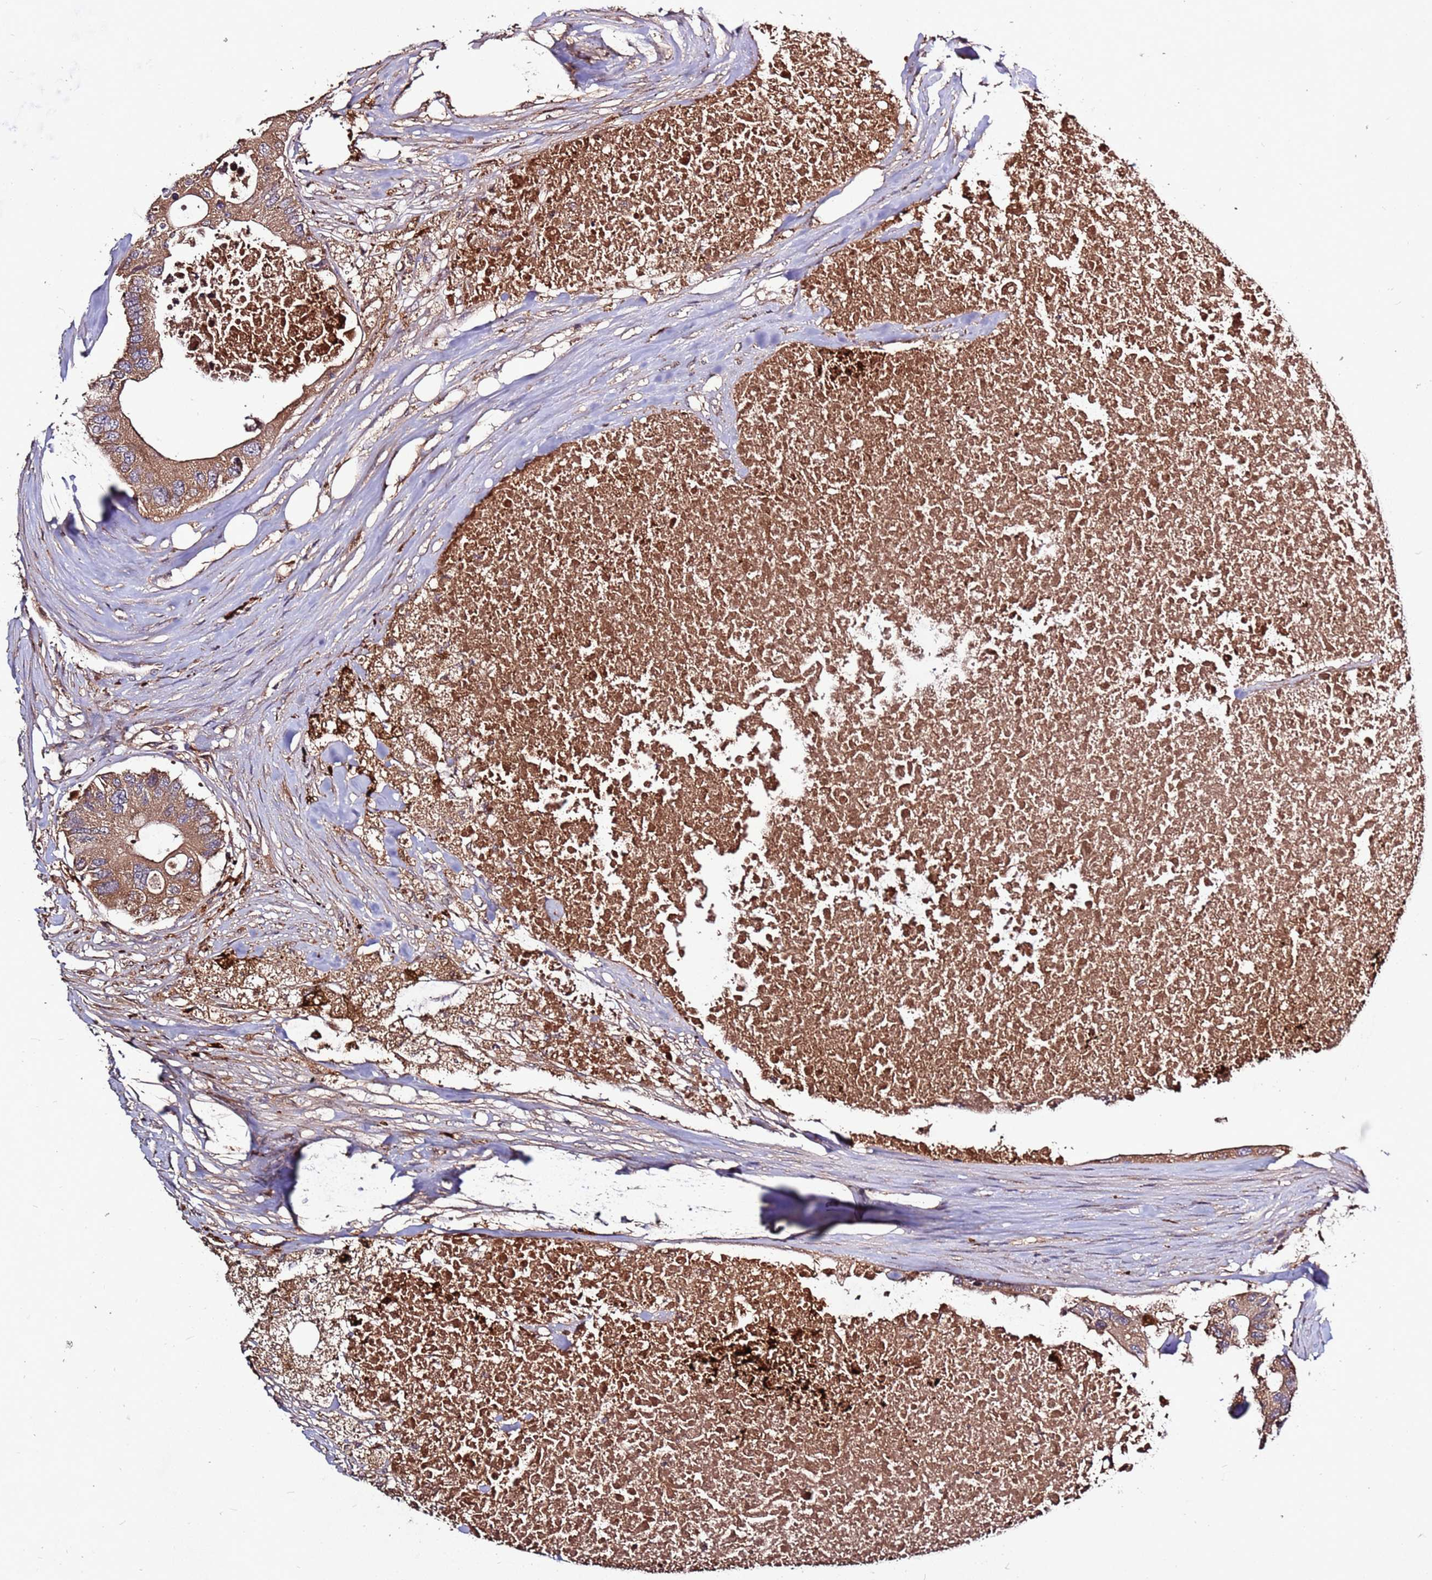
{"staining": {"intensity": "moderate", "quantity": ">75%", "location": "cytoplasmic/membranous"}, "tissue": "colorectal cancer", "cell_type": "Tumor cells", "image_type": "cancer", "snomed": [{"axis": "morphology", "description": "Adenocarcinoma, NOS"}, {"axis": "topography", "description": "Colon"}], "caption": "Colorectal cancer stained for a protein (brown) shows moderate cytoplasmic/membranous positive expression in about >75% of tumor cells.", "gene": "RPS15A", "patient": {"sex": "male", "age": 71}}